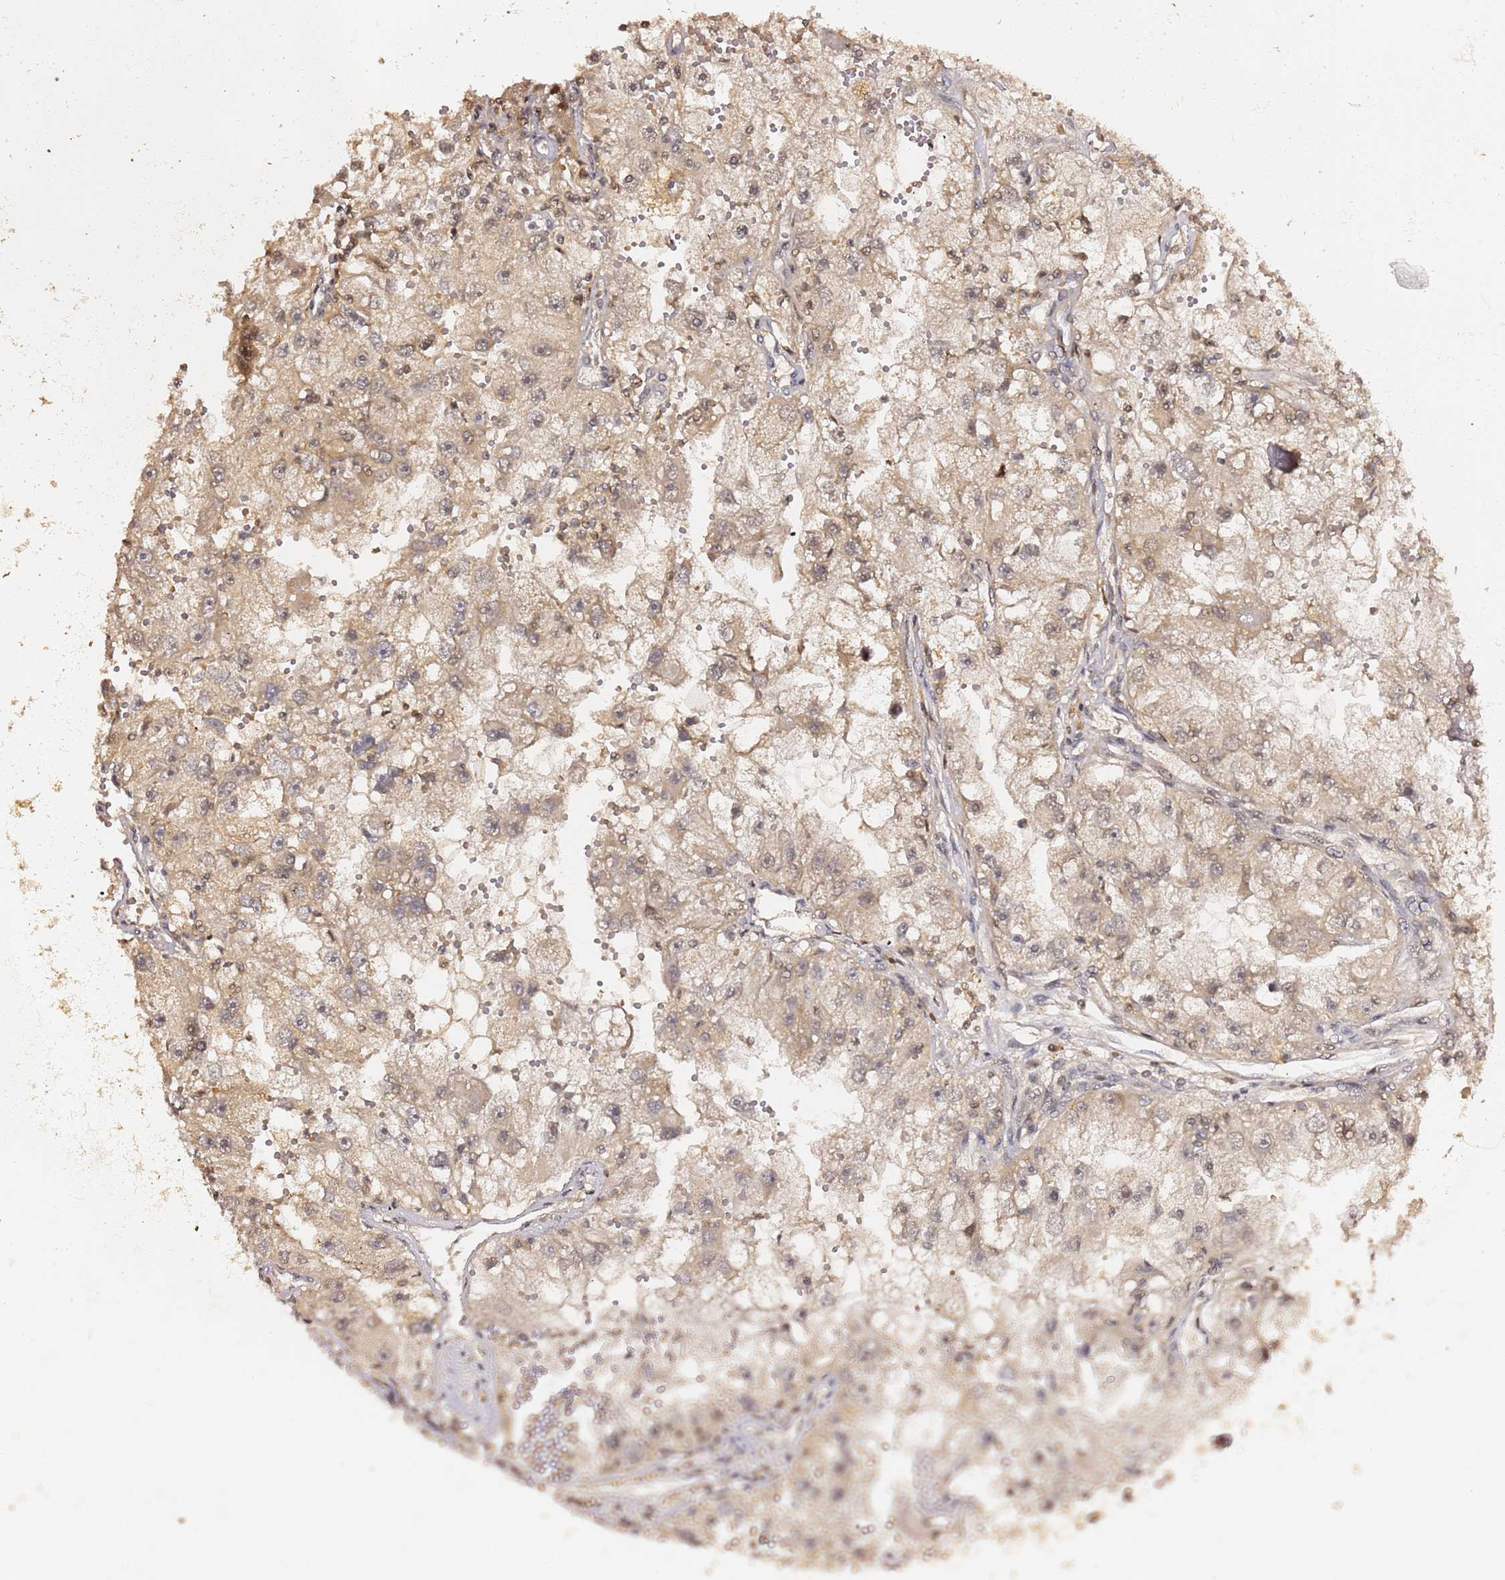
{"staining": {"intensity": "weak", "quantity": "25%-75%", "location": "cytoplasmic/membranous,nuclear"}, "tissue": "renal cancer", "cell_type": "Tumor cells", "image_type": "cancer", "snomed": [{"axis": "morphology", "description": "Adenocarcinoma, NOS"}, {"axis": "topography", "description": "Kidney"}], "caption": "A brown stain labels weak cytoplasmic/membranous and nuclear expression of a protein in human renal adenocarcinoma tumor cells. (DAB (3,3'-diaminobenzidine) IHC, brown staining for protein, blue staining for nuclei).", "gene": "OR5V1", "patient": {"sex": "male", "age": 63}}